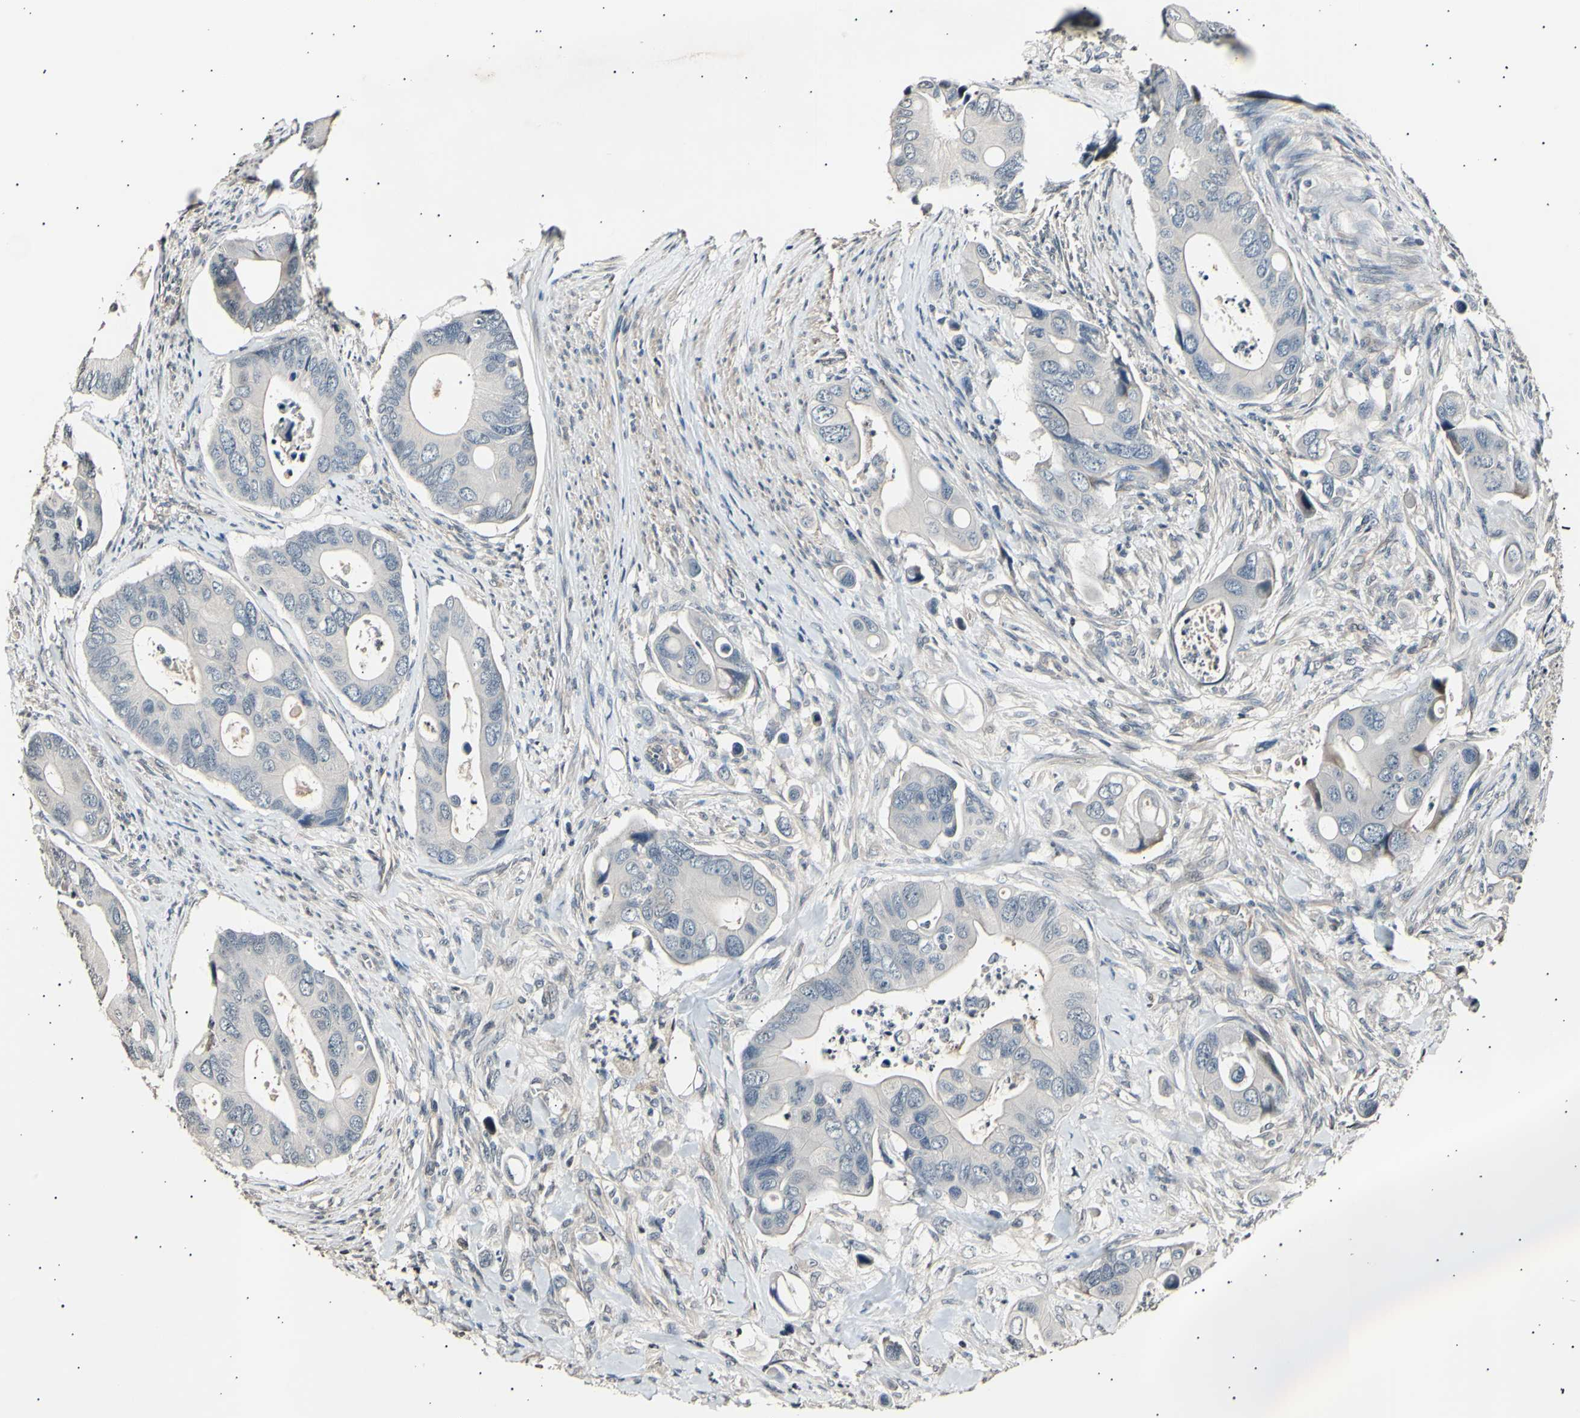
{"staining": {"intensity": "negative", "quantity": "none", "location": "none"}, "tissue": "colorectal cancer", "cell_type": "Tumor cells", "image_type": "cancer", "snomed": [{"axis": "morphology", "description": "Adenocarcinoma, NOS"}, {"axis": "topography", "description": "Rectum"}], "caption": "DAB (3,3'-diaminobenzidine) immunohistochemical staining of colorectal adenocarcinoma displays no significant expression in tumor cells.", "gene": "AK1", "patient": {"sex": "female", "age": 57}}